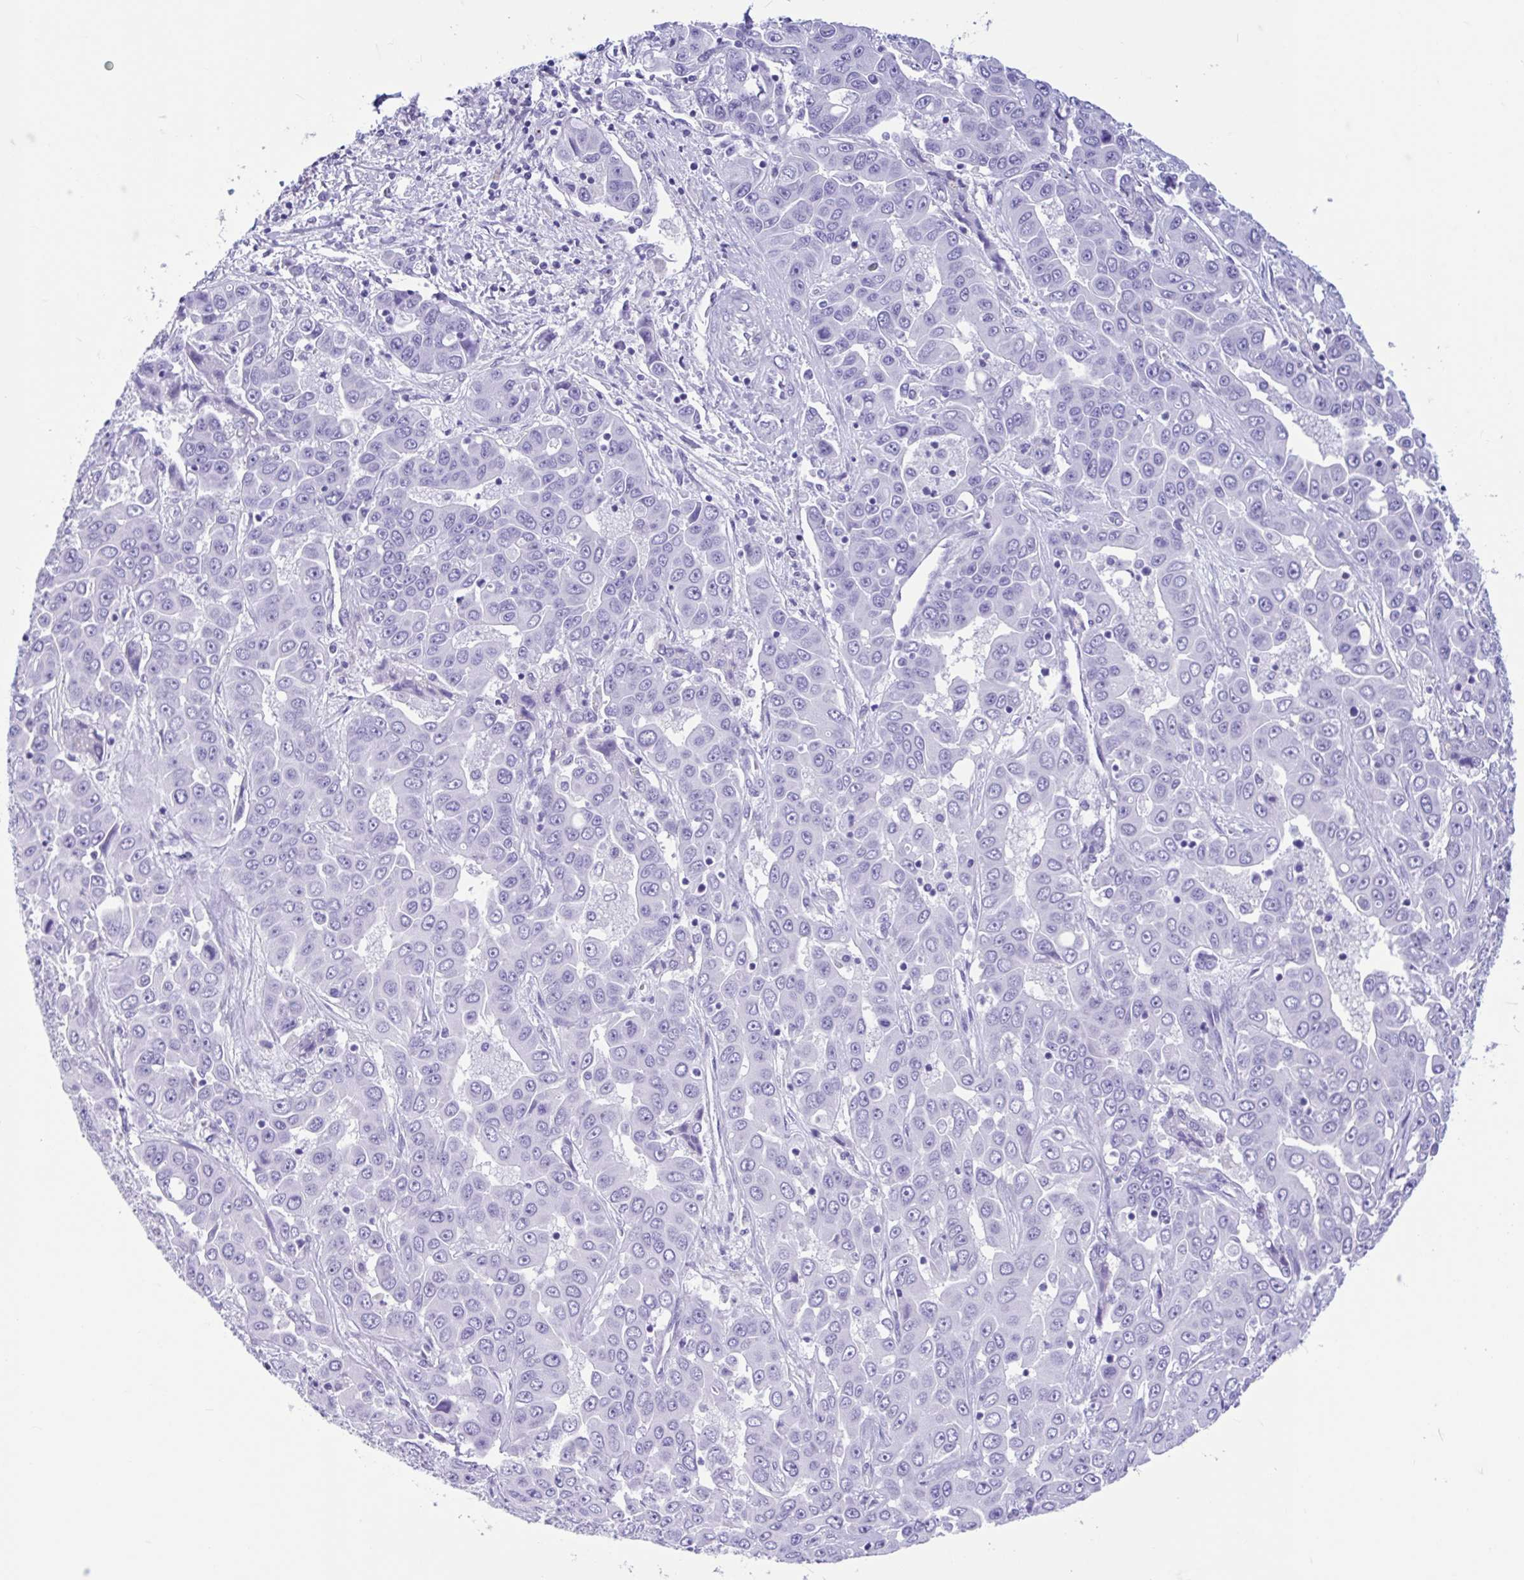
{"staining": {"intensity": "negative", "quantity": "none", "location": "none"}, "tissue": "liver cancer", "cell_type": "Tumor cells", "image_type": "cancer", "snomed": [{"axis": "morphology", "description": "Cholangiocarcinoma"}, {"axis": "topography", "description": "Liver"}], "caption": "Liver cancer stained for a protein using immunohistochemistry (IHC) reveals no staining tumor cells.", "gene": "IAPP", "patient": {"sex": "female", "age": 52}}